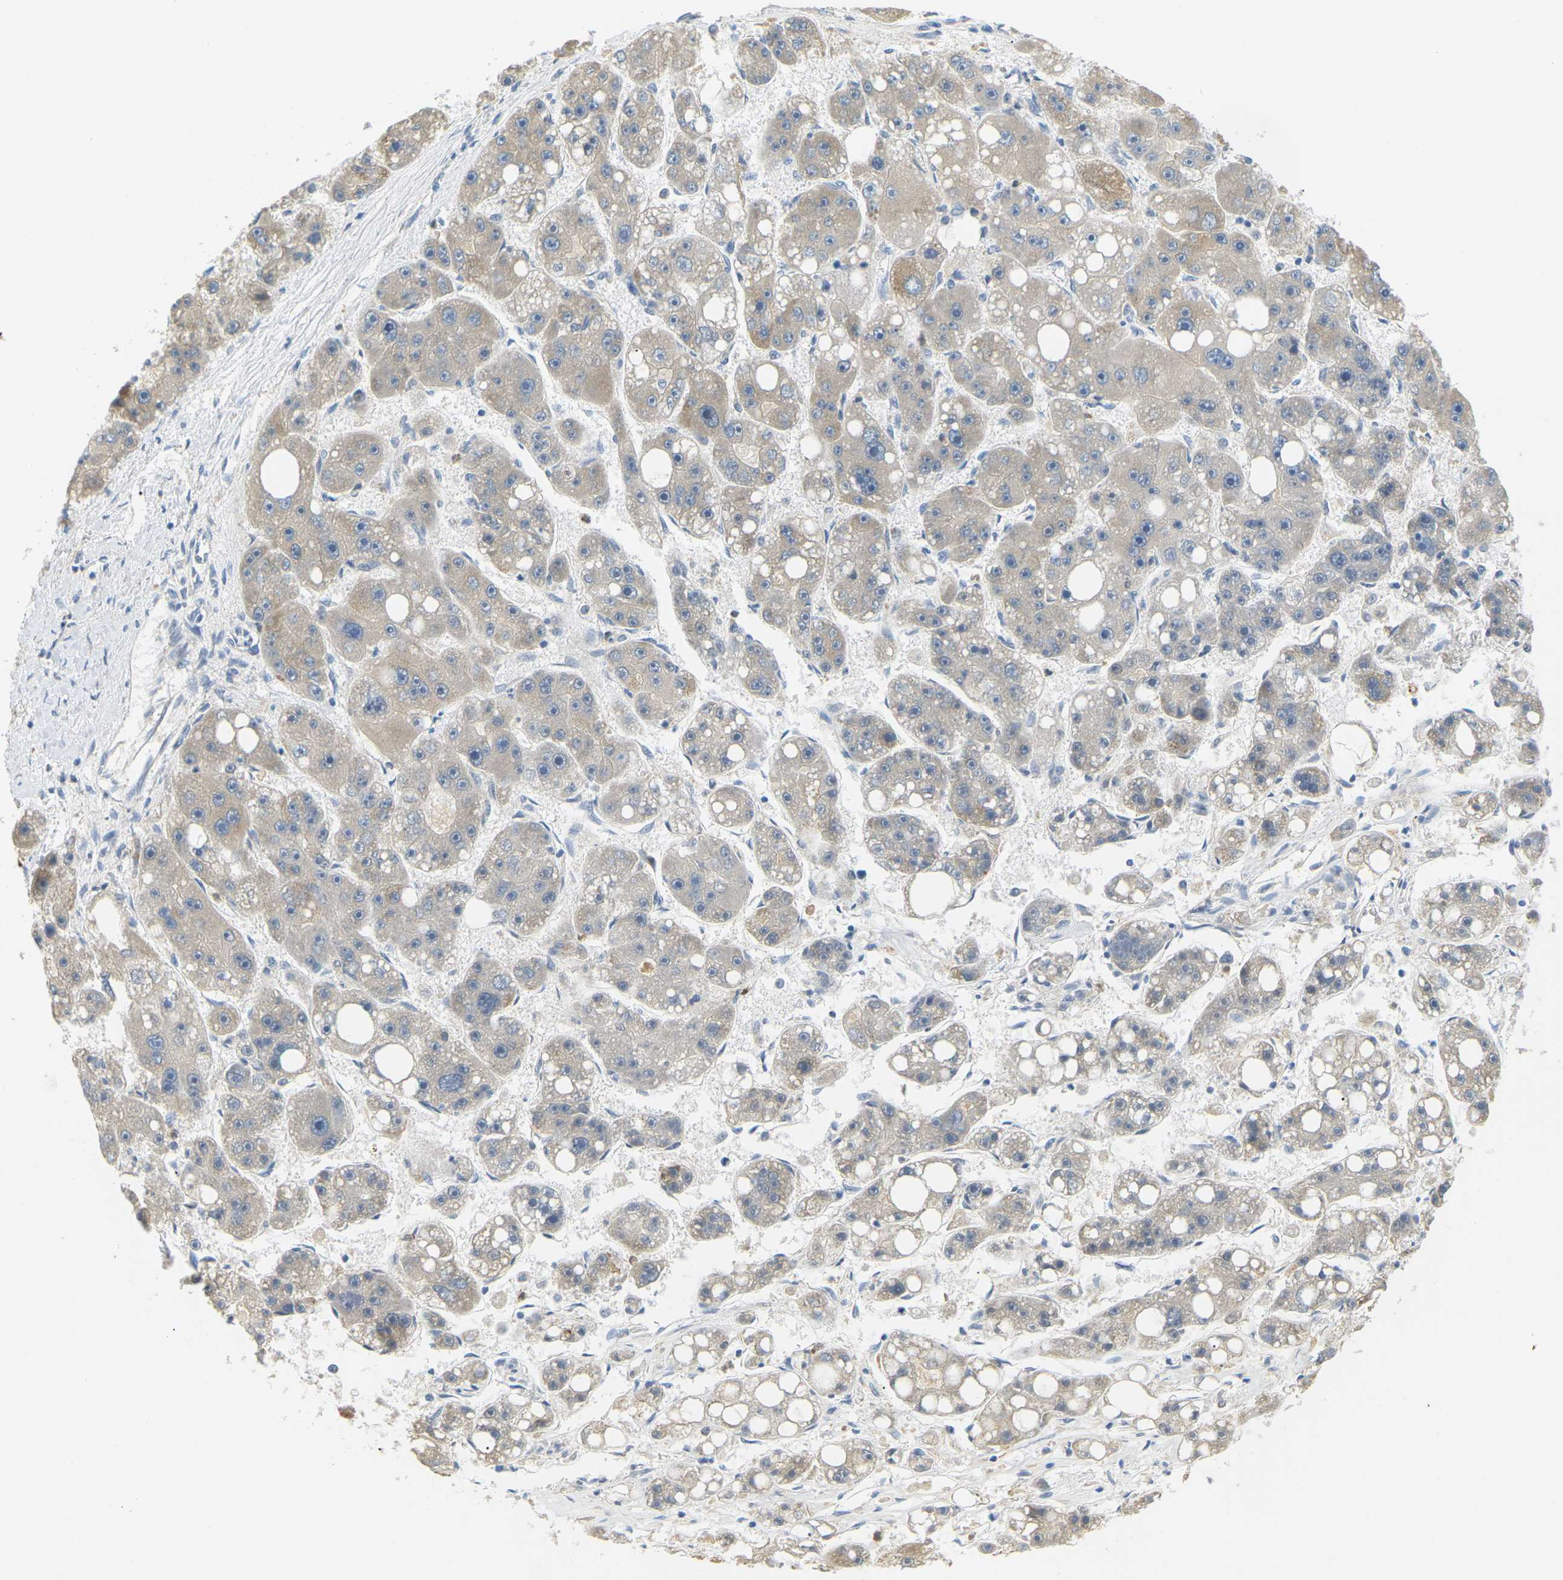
{"staining": {"intensity": "weak", "quantity": "25%-75%", "location": "cytoplasmic/membranous"}, "tissue": "liver cancer", "cell_type": "Tumor cells", "image_type": "cancer", "snomed": [{"axis": "morphology", "description": "Carcinoma, Hepatocellular, NOS"}, {"axis": "topography", "description": "Liver"}], "caption": "Liver cancer stained with DAB immunohistochemistry (IHC) demonstrates low levels of weak cytoplasmic/membranous staining in approximately 25%-75% of tumor cells.", "gene": "CD300E", "patient": {"sex": "female", "age": 61}}